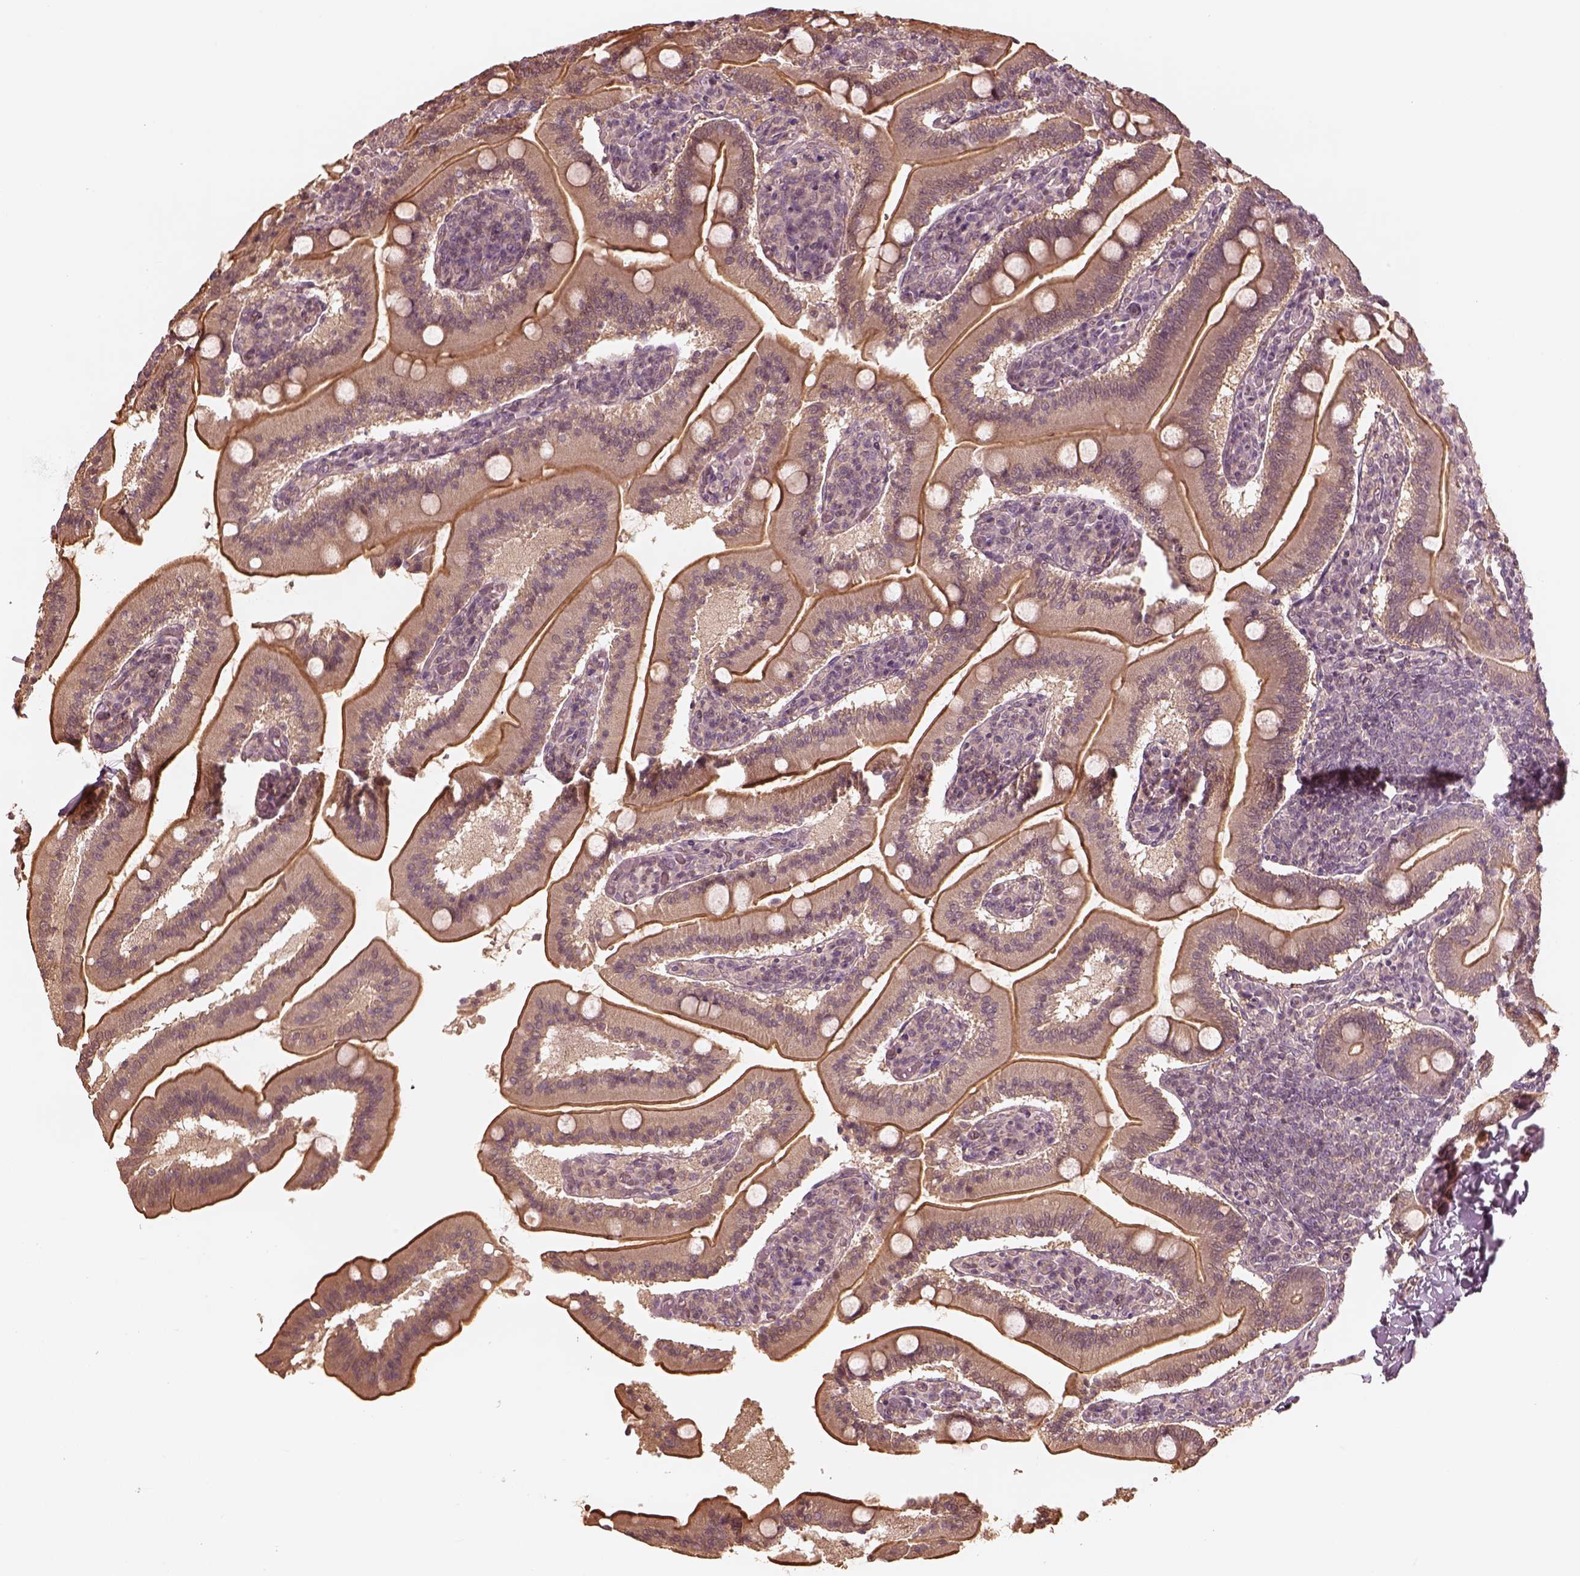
{"staining": {"intensity": "moderate", "quantity": ">75%", "location": "cytoplasmic/membranous"}, "tissue": "small intestine", "cell_type": "Glandular cells", "image_type": "normal", "snomed": [{"axis": "morphology", "description": "Normal tissue, NOS"}, {"axis": "topography", "description": "Small intestine"}], "caption": "The micrograph displays a brown stain indicating the presence of a protein in the cytoplasmic/membranous of glandular cells in small intestine. (Stains: DAB (3,3'-diaminobenzidine) in brown, nuclei in blue, Microscopy: brightfield microscopy at high magnification).", "gene": "KIF5C", "patient": {"sex": "male", "age": 37}}